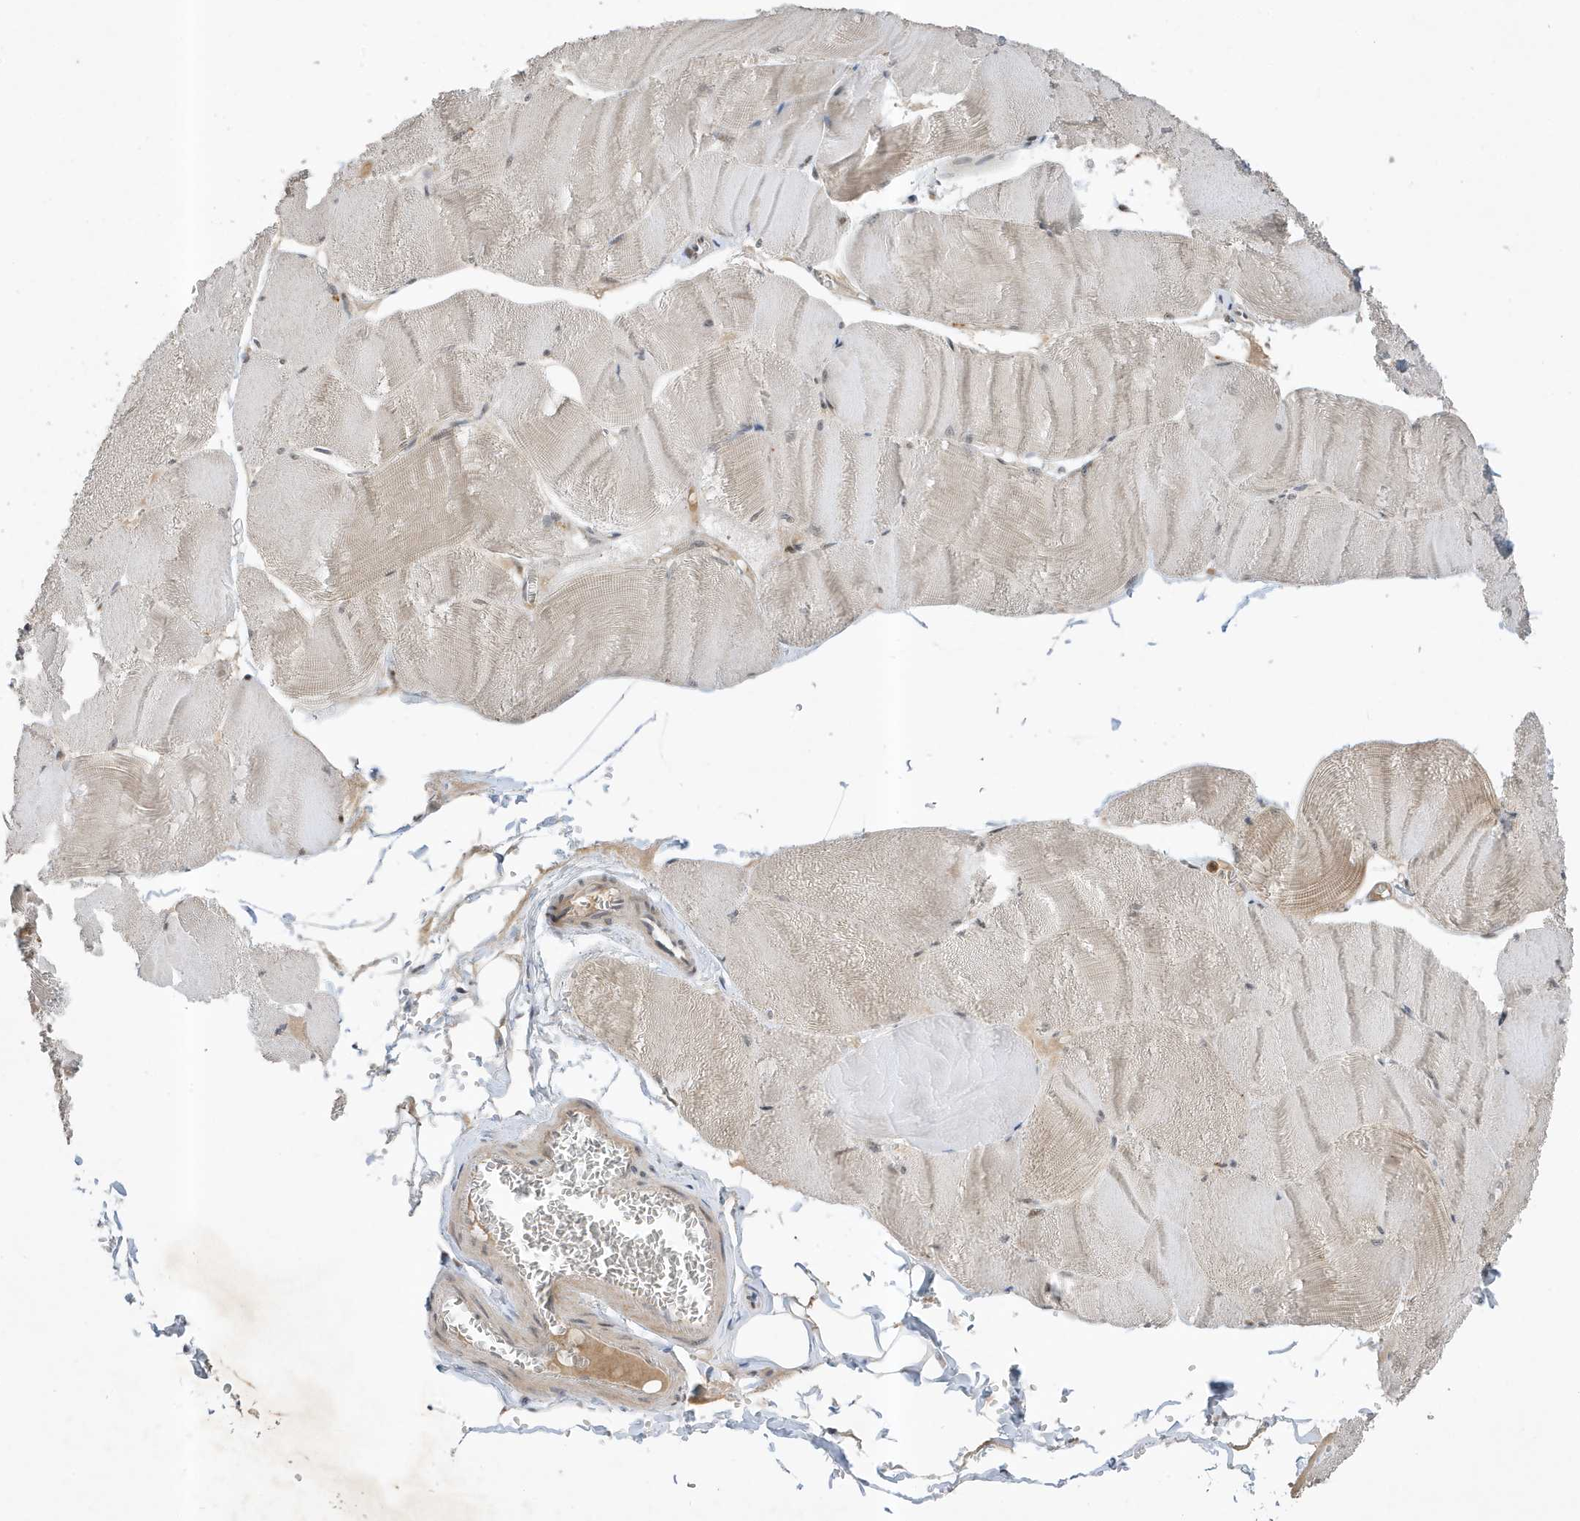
{"staining": {"intensity": "weak", "quantity": "<25%", "location": "cytoplasmic/membranous"}, "tissue": "skeletal muscle", "cell_type": "Myocytes", "image_type": "normal", "snomed": [{"axis": "morphology", "description": "Normal tissue, NOS"}, {"axis": "morphology", "description": "Basal cell carcinoma"}, {"axis": "topography", "description": "Skeletal muscle"}], "caption": "IHC histopathology image of unremarkable skeletal muscle stained for a protein (brown), which displays no positivity in myocytes.", "gene": "MAST3", "patient": {"sex": "female", "age": 64}}